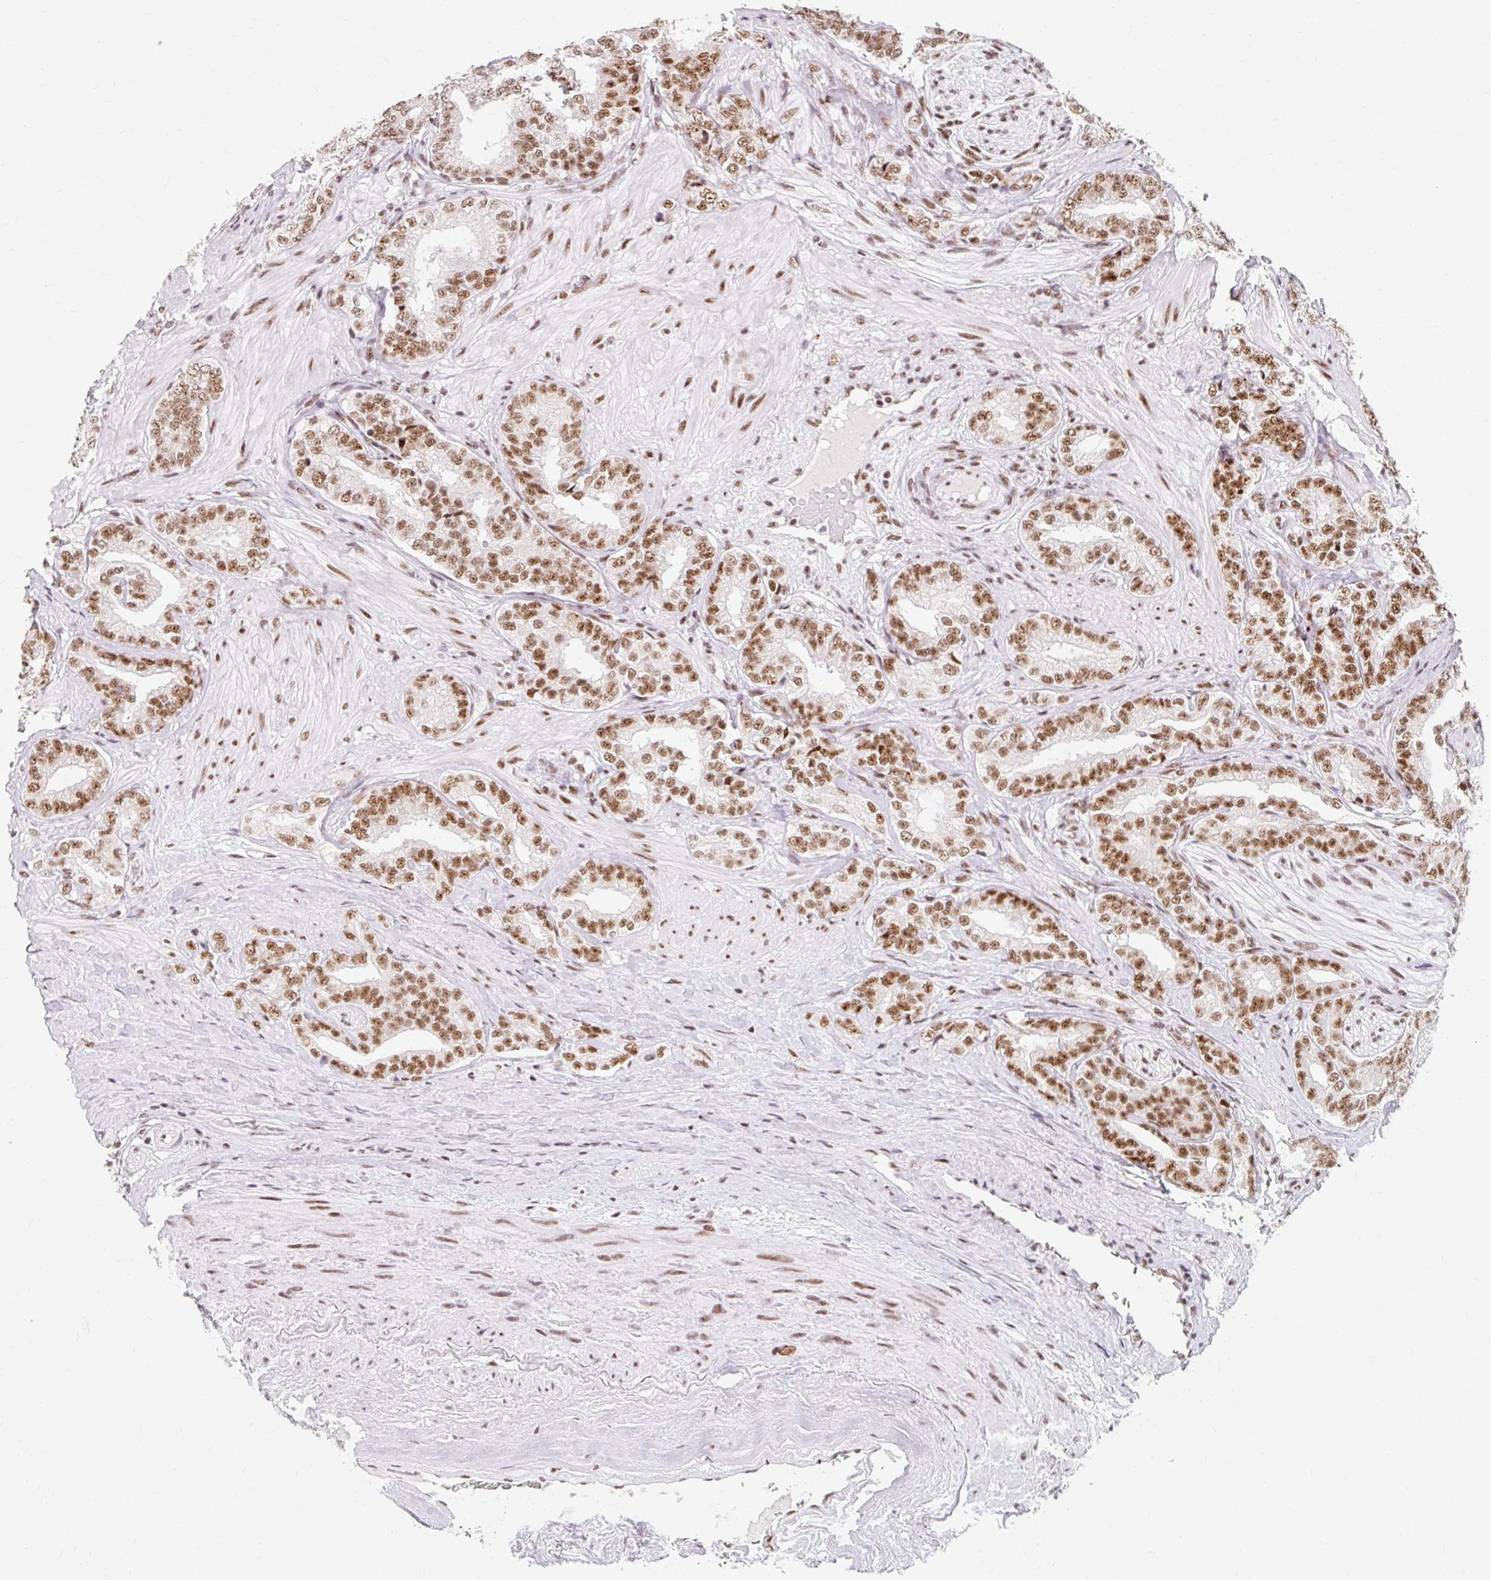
{"staining": {"intensity": "moderate", "quantity": ">75%", "location": "nuclear"}, "tissue": "prostate cancer", "cell_type": "Tumor cells", "image_type": "cancer", "snomed": [{"axis": "morphology", "description": "Adenocarcinoma, High grade"}, {"axis": "topography", "description": "Prostate"}], "caption": "Prostate cancer stained for a protein (brown) reveals moderate nuclear positive positivity in approximately >75% of tumor cells.", "gene": "SRSF10", "patient": {"sex": "male", "age": 72}}